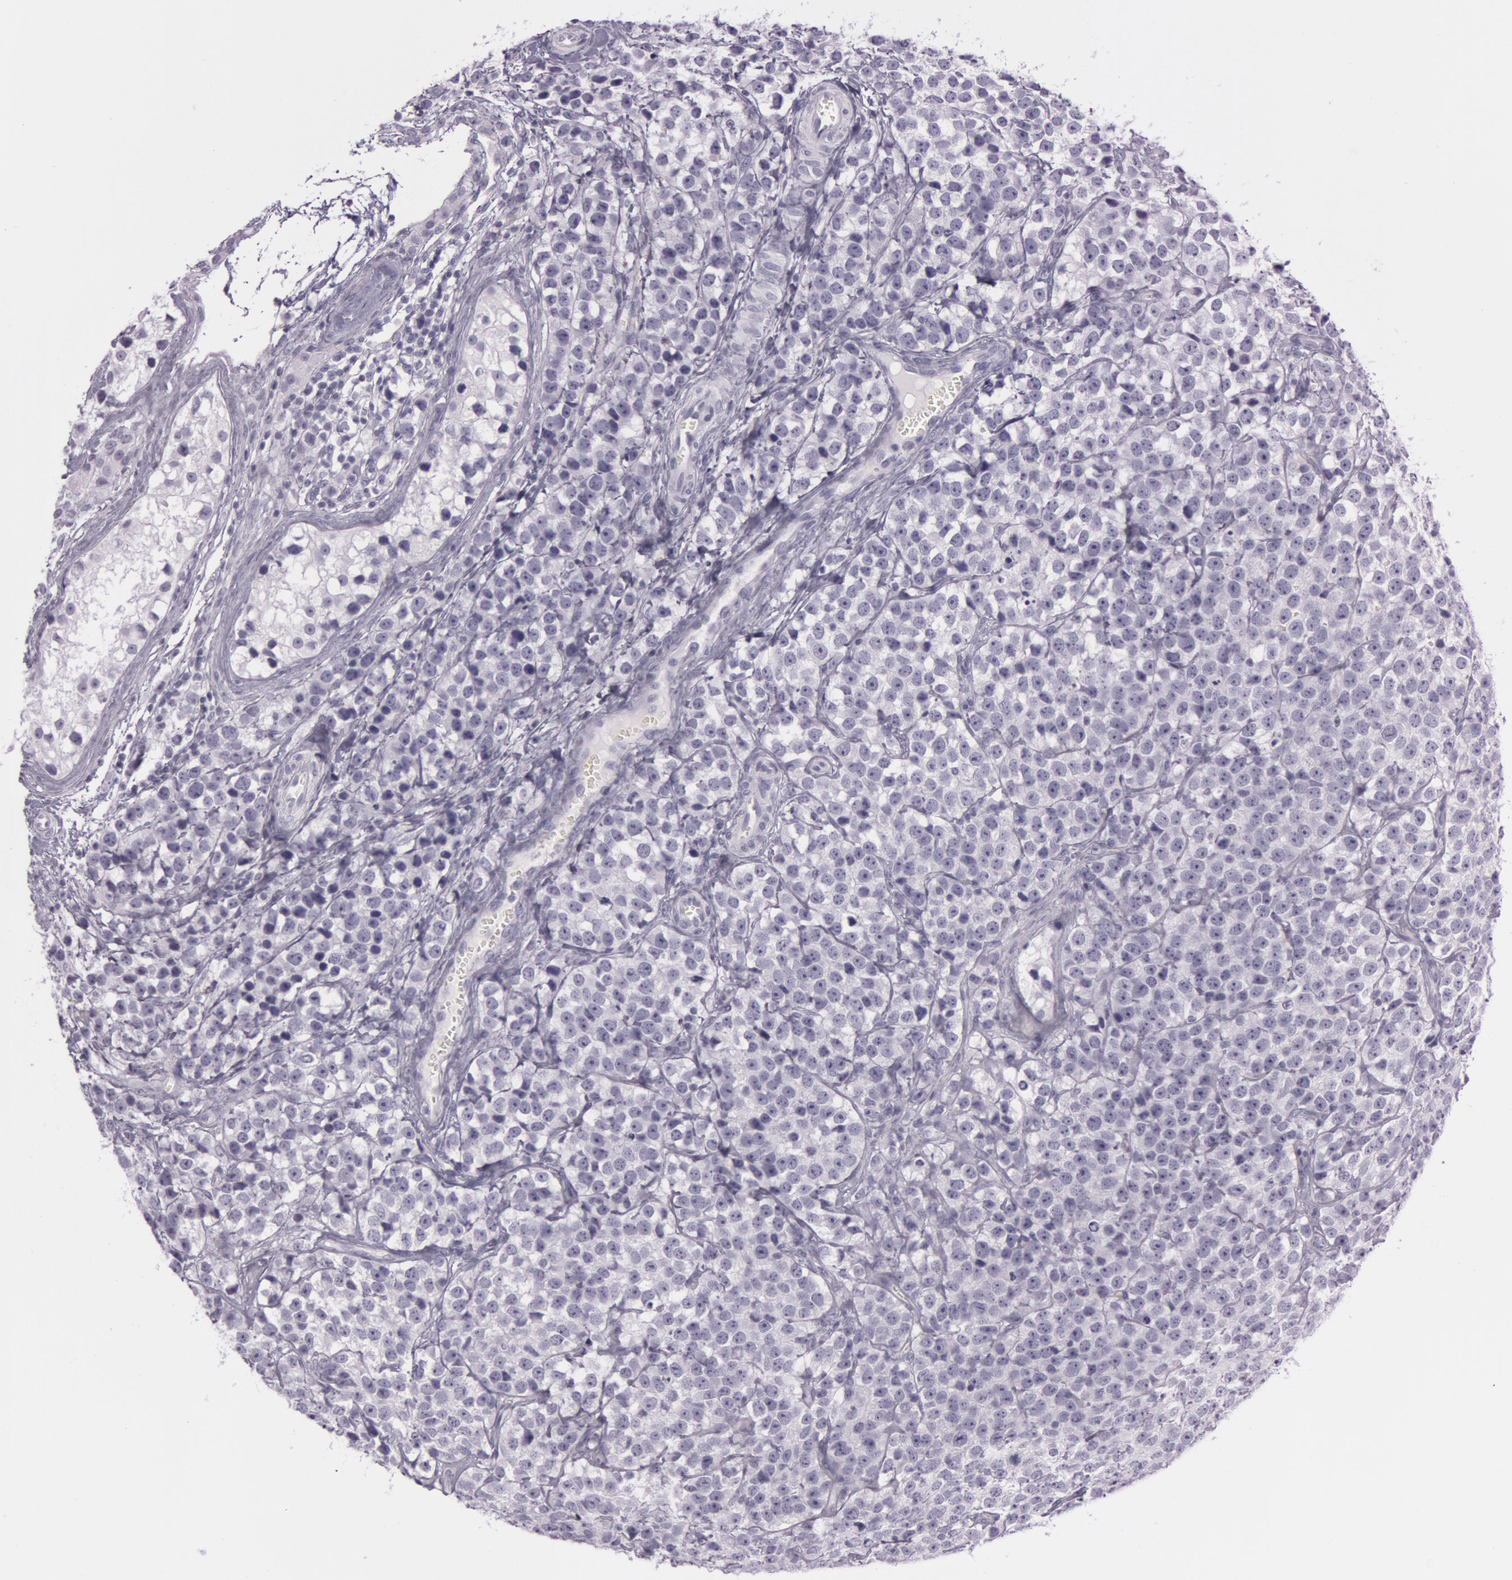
{"staining": {"intensity": "negative", "quantity": "none", "location": "none"}, "tissue": "testis cancer", "cell_type": "Tumor cells", "image_type": "cancer", "snomed": [{"axis": "morphology", "description": "Seminoma, NOS"}, {"axis": "topography", "description": "Testis"}], "caption": "DAB immunohistochemical staining of human testis cancer exhibits no significant staining in tumor cells. (IHC, brightfield microscopy, high magnification).", "gene": "FOLH1", "patient": {"sex": "male", "age": 25}}